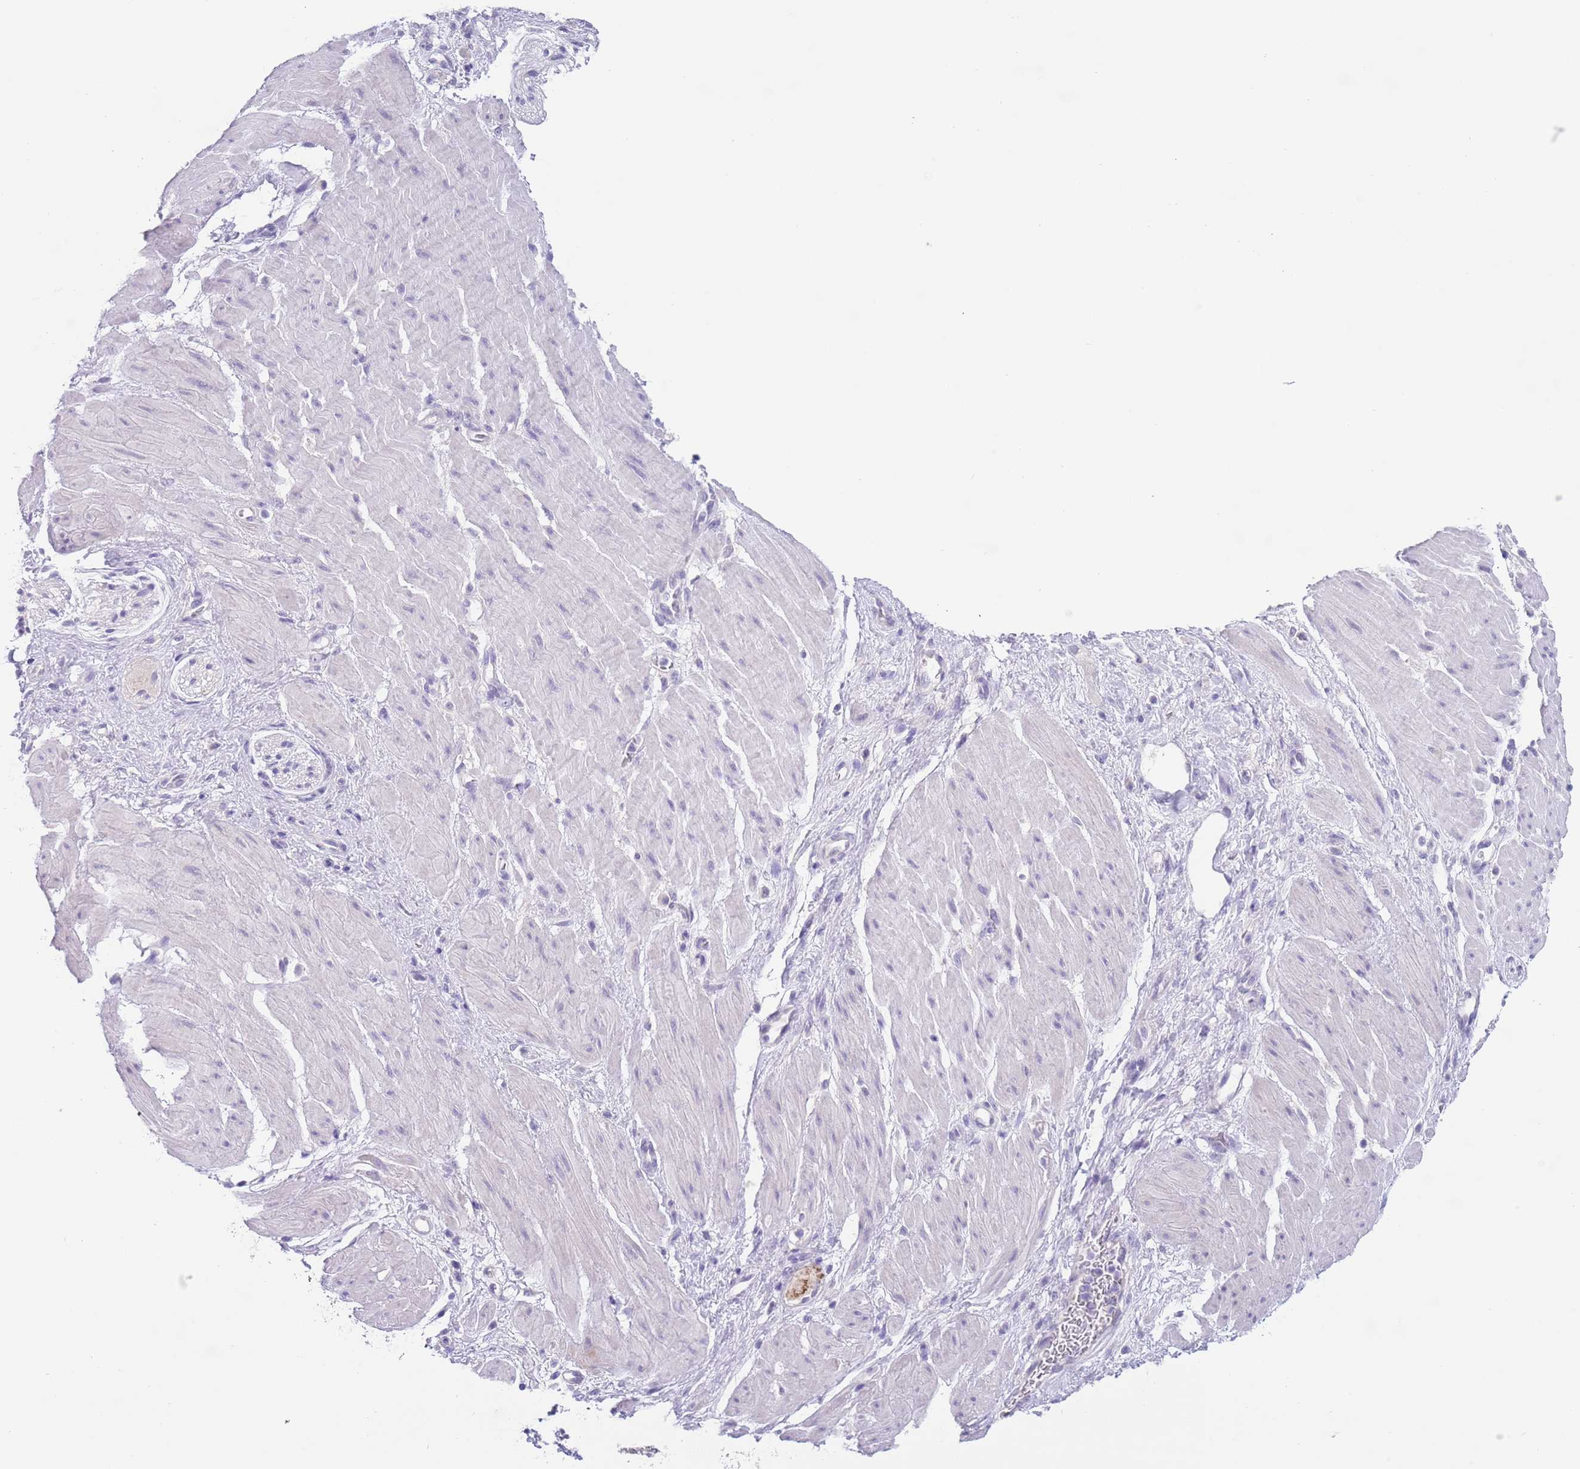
{"staining": {"intensity": "negative", "quantity": "none", "location": "none"}, "tissue": "stomach cancer", "cell_type": "Tumor cells", "image_type": "cancer", "snomed": [{"axis": "morphology", "description": "Adenocarcinoma, NOS"}, {"axis": "topography", "description": "Stomach"}], "caption": "Stomach adenocarcinoma was stained to show a protein in brown. There is no significant staining in tumor cells.", "gene": "SPIRE2", "patient": {"sex": "male", "age": 48}}